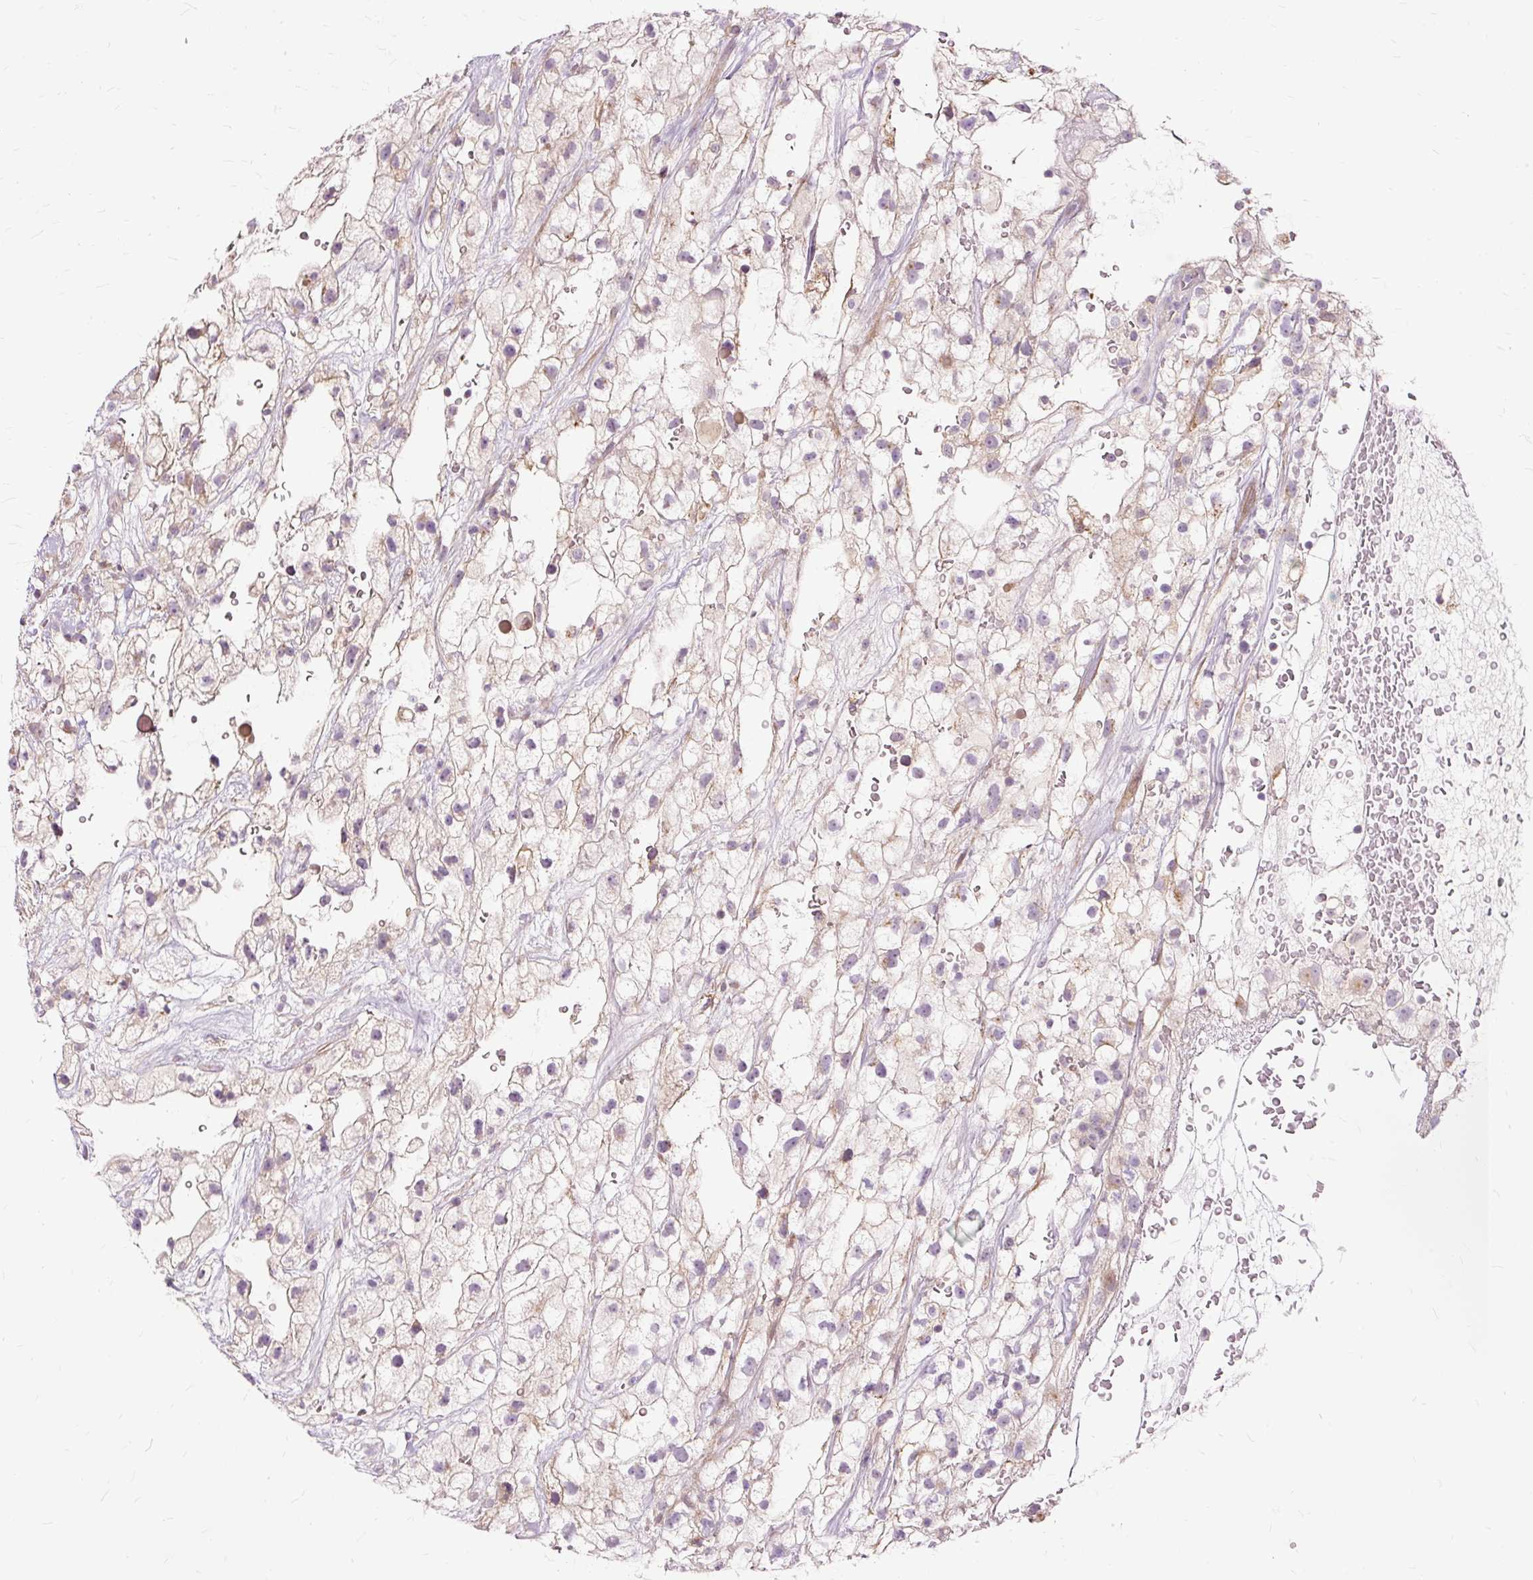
{"staining": {"intensity": "weak", "quantity": "<25%", "location": "cytoplasmic/membranous"}, "tissue": "renal cancer", "cell_type": "Tumor cells", "image_type": "cancer", "snomed": [{"axis": "morphology", "description": "Adenocarcinoma, NOS"}, {"axis": "topography", "description": "Kidney"}], "caption": "High power microscopy micrograph of an immunohistochemistry (IHC) micrograph of renal cancer, revealing no significant positivity in tumor cells.", "gene": "TSPAN8", "patient": {"sex": "male", "age": 59}}